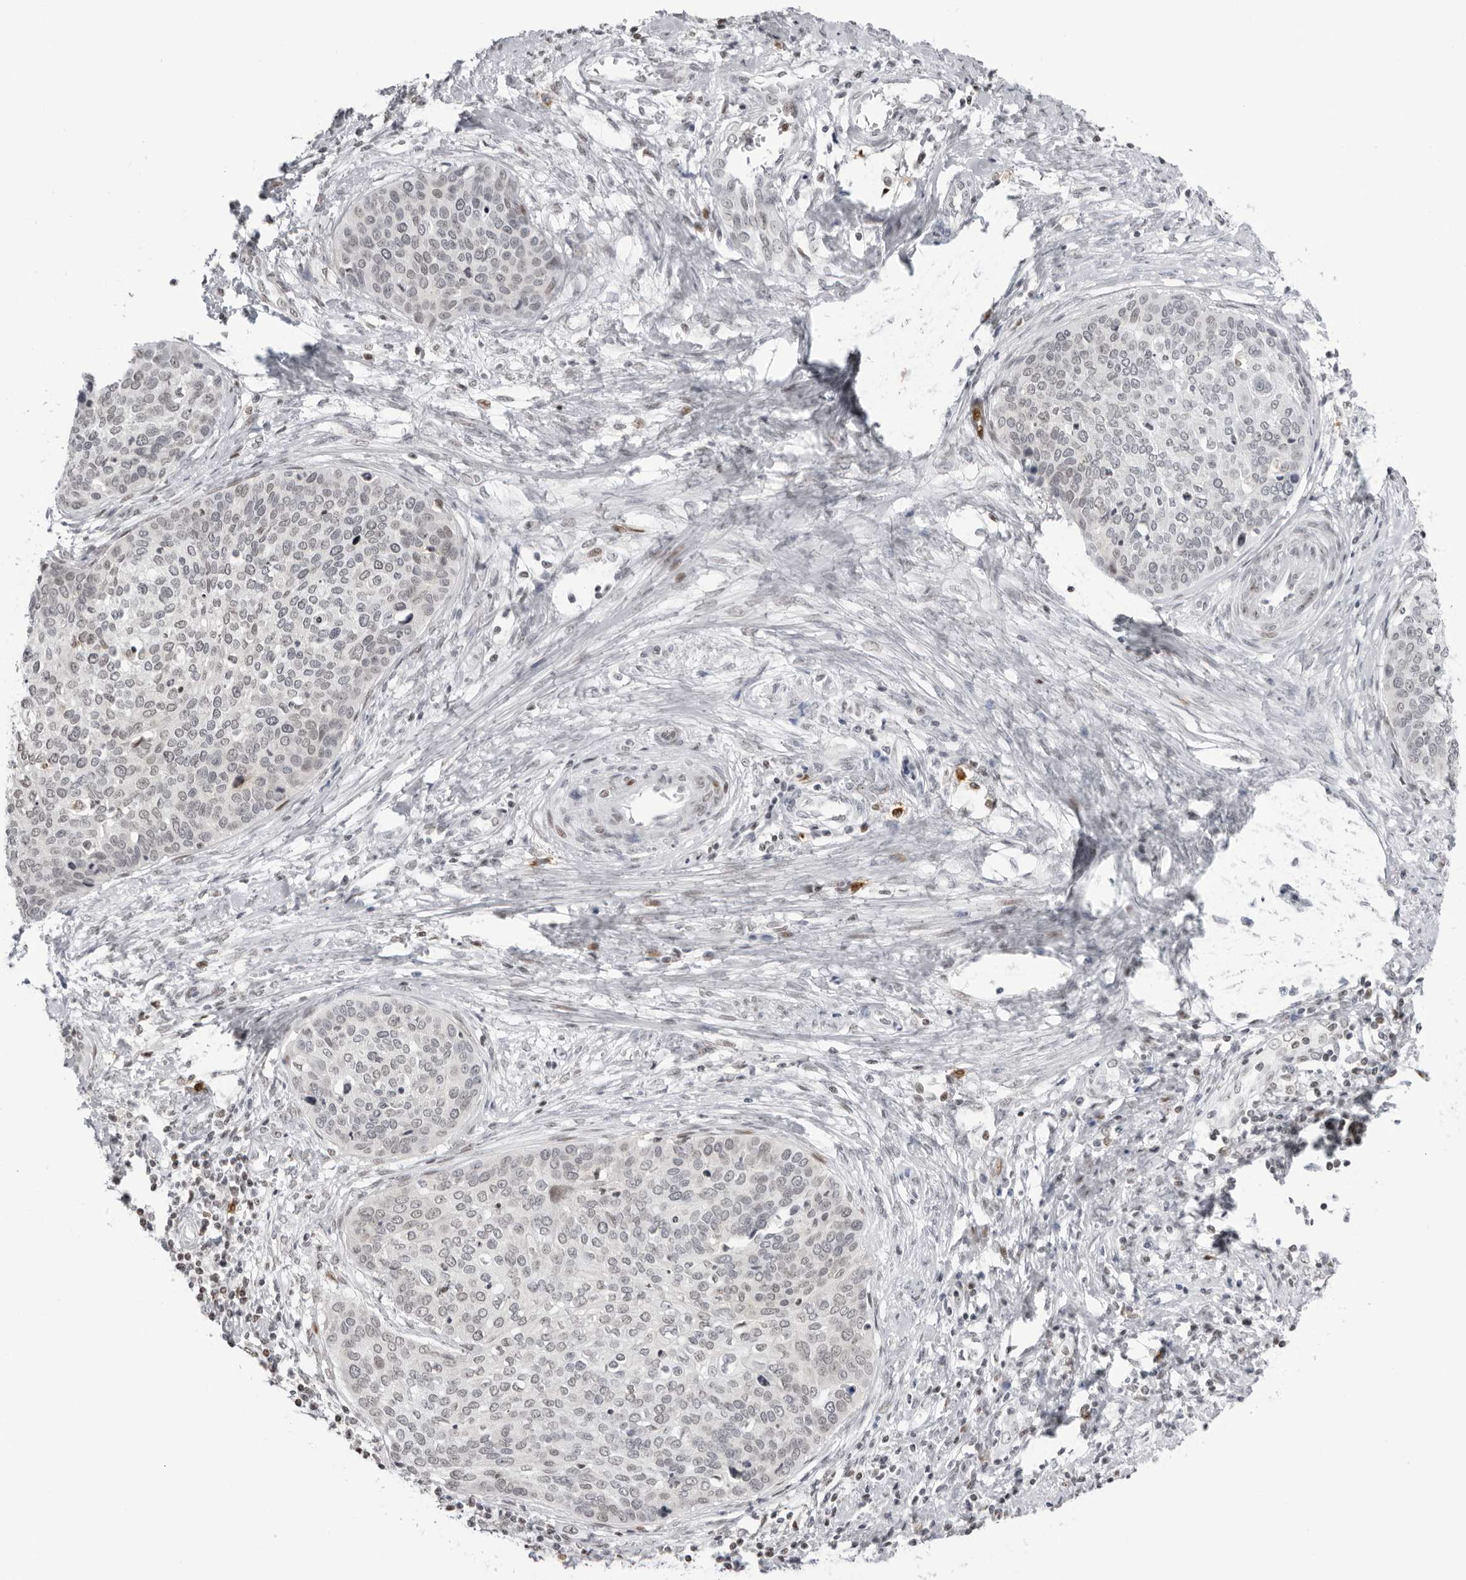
{"staining": {"intensity": "negative", "quantity": "none", "location": "none"}, "tissue": "cervical cancer", "cell_type": "Tumor cells", "image_type": "cancer", "snomed": [{"axis": "morphology", "description": "Squamous cell carcinoma, NOS"}, {"axis": "topography", "description": "Cervix"}], "caption": "The immunohistochemistry micrograph has no significant expression in tumor cells of squamous cell carcinoma (cervical) tissue.", "gene": "RNF146", "patient": {"sex": "female", "age": 37}}